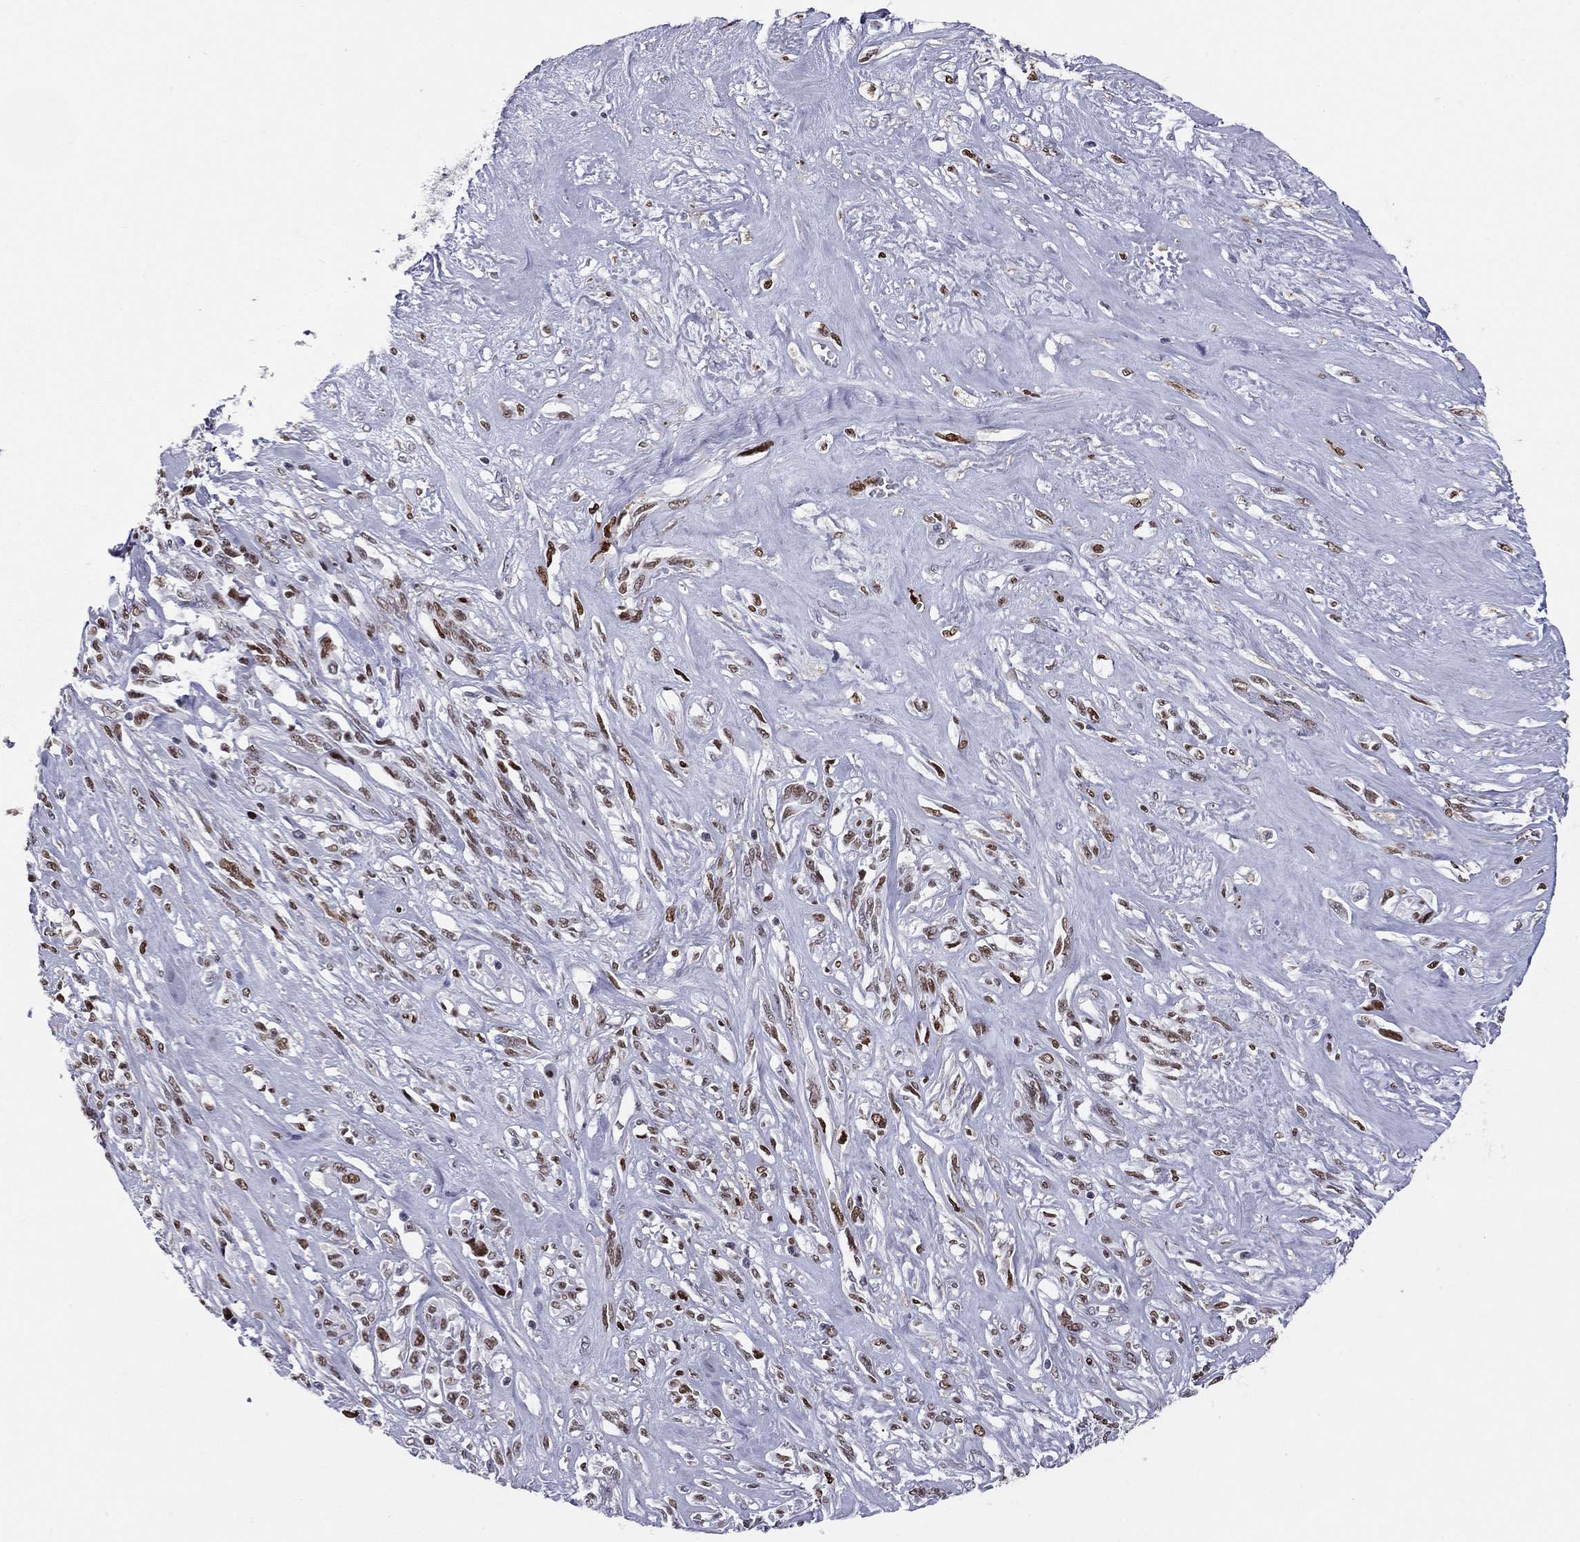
{"staining": {"intensity": "strong", "quantity": ">75%", "location": "nuclear"}, "tissue": "melanoma", "cell_type": "Tumor cells", "image_type": "cancer", "snomed": [{"axis": "morphology", "description": "Malignant melanoma, NOS"}, {"axis": "topography", "description": "Skin"}], "caption": "Malignant melanoma was stained to show a protein in brown. There is high levels of strong nuclear staining in about >75% of tumor cells. (DAB (3,3'-diaminobenzidine) IHC with brightfield microscopy, high magnification).", "gene": "PCGF3", "patient": {"sex": "female", "age": 91}}